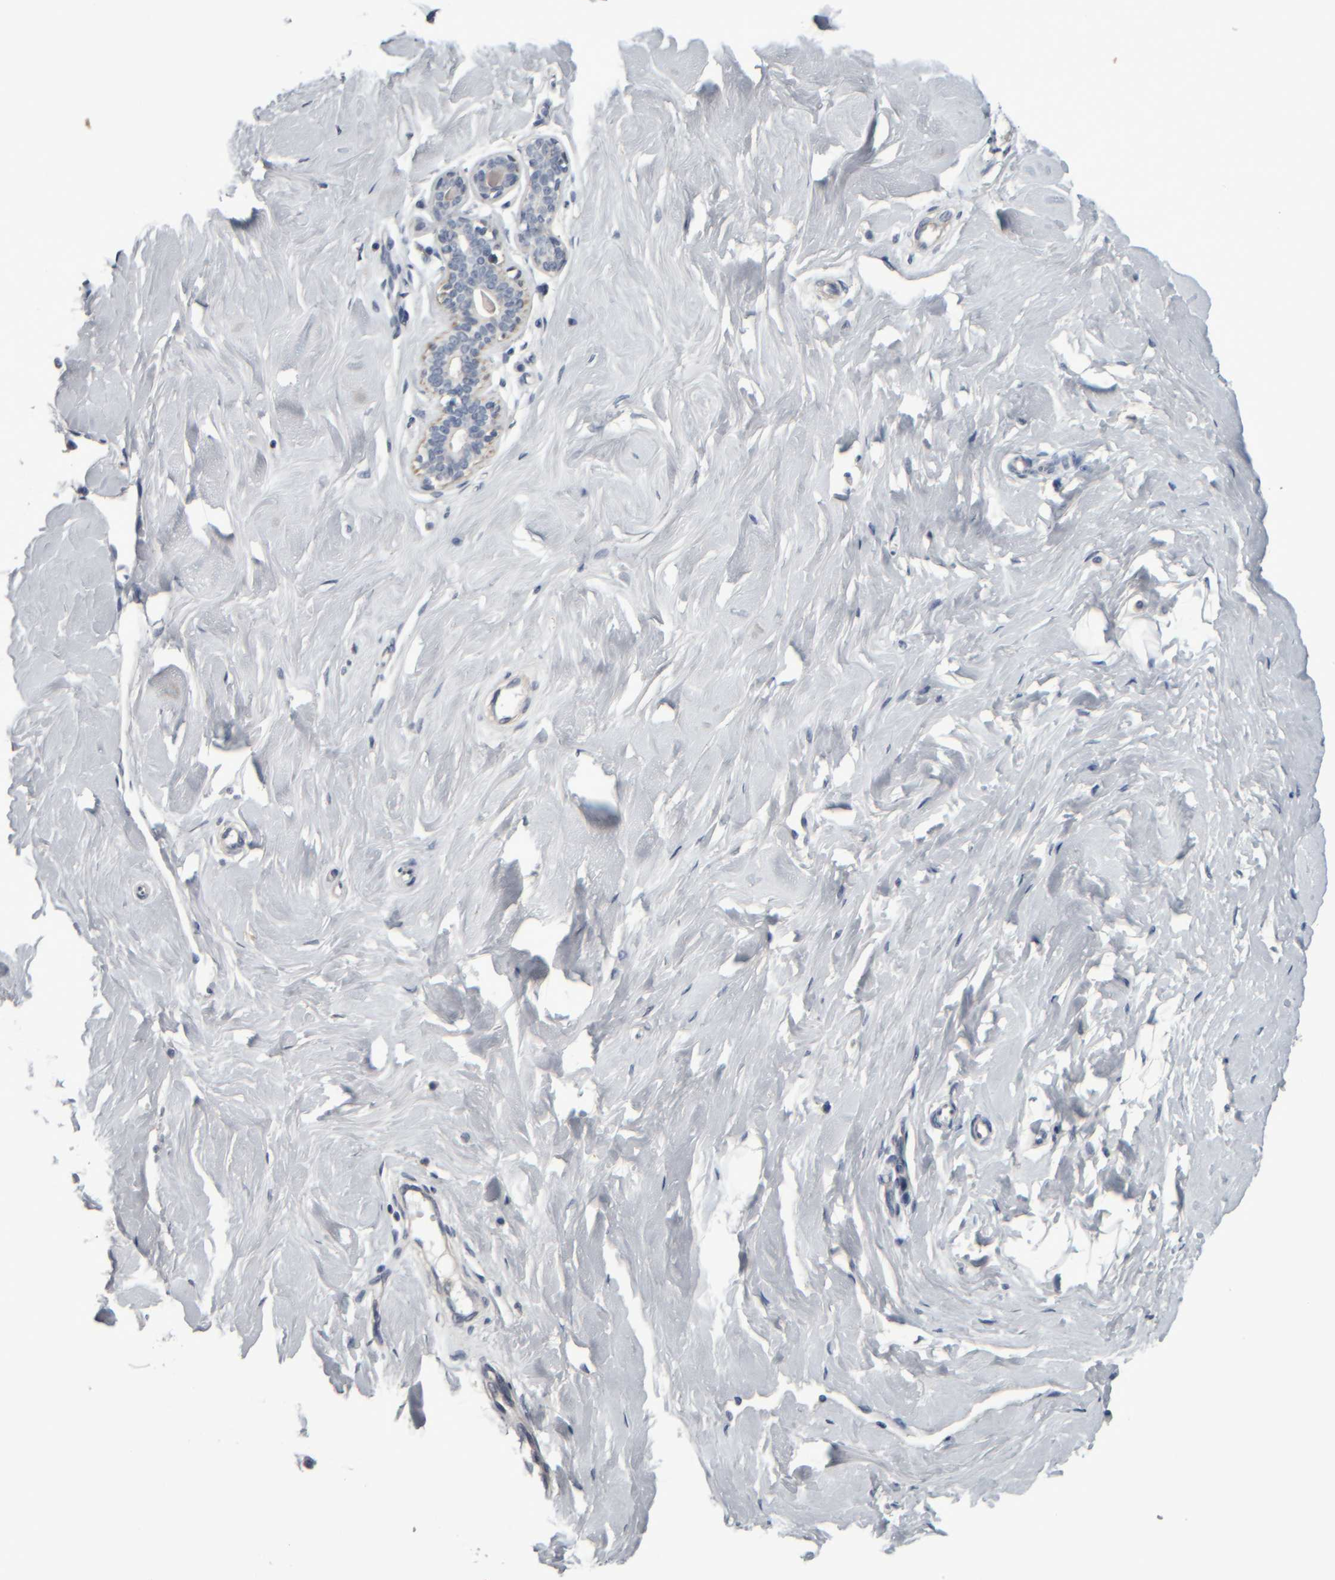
{"staining": {"intensity": "negative", "quantity": "none", "location": "none"}, "tissue": "breast", "cell_type": "Adipocytes", "image_type": "normal", "snomed": [{"axis": "morphology", "description": "Normal tissue, NOS"}, {"axis": "topography", "description": "Breast"}], "caption": "Immunohistochemical staining of benign breast exhibits no significant expression in adipocytes.", "gene": "CAVIN4", "patient": {"sex": "female", "age": 23}}